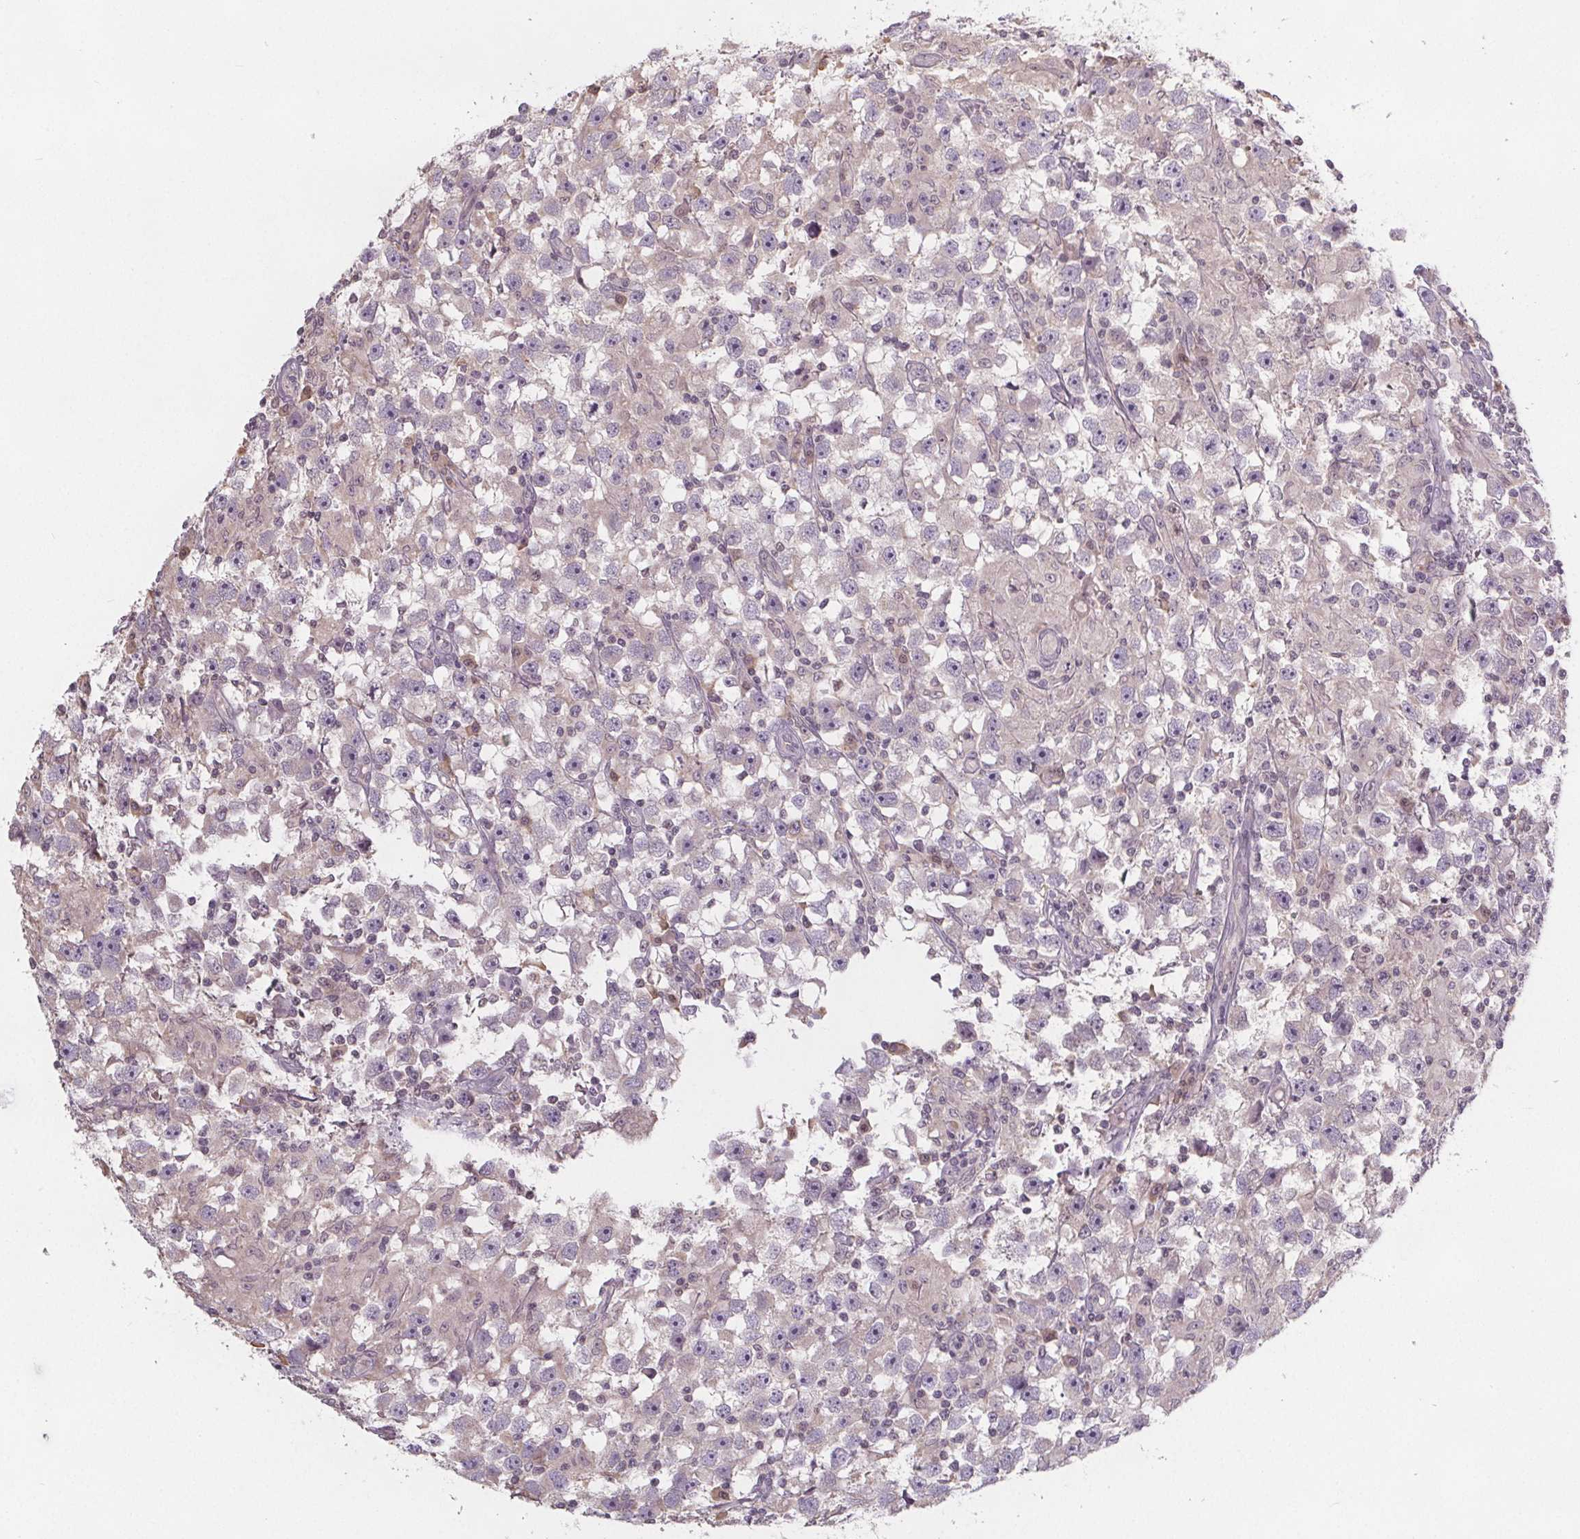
{"staining": {"intensity": "negative", "quantity": "none", "location": "none"}, "tissue": "testis cancer", "cell_type": "Tumor cells", "image_type": "cancer", "snomed": [{"axis": "morphology", "description": "Seminoma, NOS"}, {"axis": "topography", "description": "Testis"}], "caption": "High magnification brightfield microscopy of testis cancer (seminoma) stained with DAB (3,3'-diaminobenzidine) (brown) and counterstained with hematoxylin (blue): tumor cells show no significant expression.", "gene": "SLC26A2", "patient": {"sex": "male", "age": 33}}